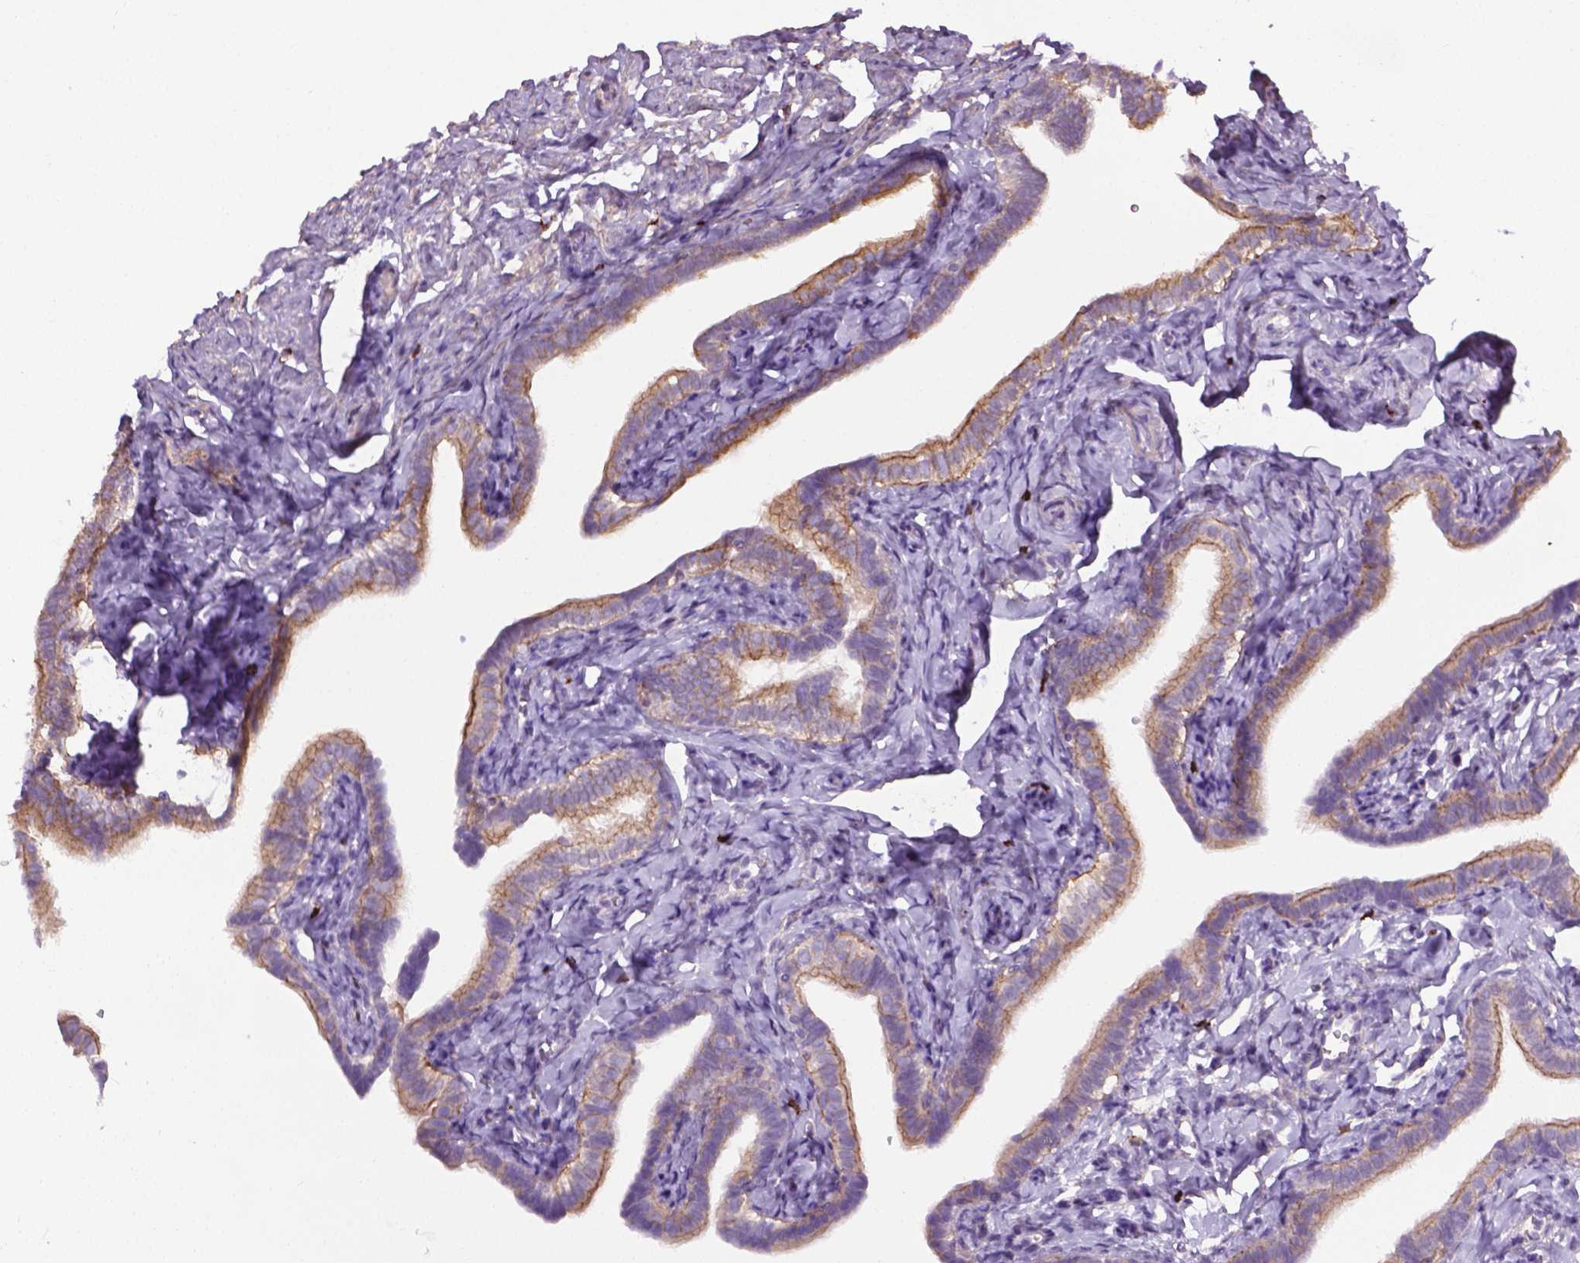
{"staining": {"intensity": "moderate", "quantity": "25%-75%", "location": "cytoplasmic/membranous"}, "tissue": "fallopian tube", "cell_type": "Glandular cells", "image_type": "normal", "snomed": [{"axis": "morphology", "description": "Normal tissue, NOS"}, {"axis": "topography", "description": "Fallopian tube"}], "caption": "Fallopian tube stained with DAB immunohistochemistry shows medium levels of moderate cytoplasmic/membranous positivity in about 25%-75% of glandular cells.", "gene": "SPECC1L", "patient": {"sex": "female", "age": 41}}